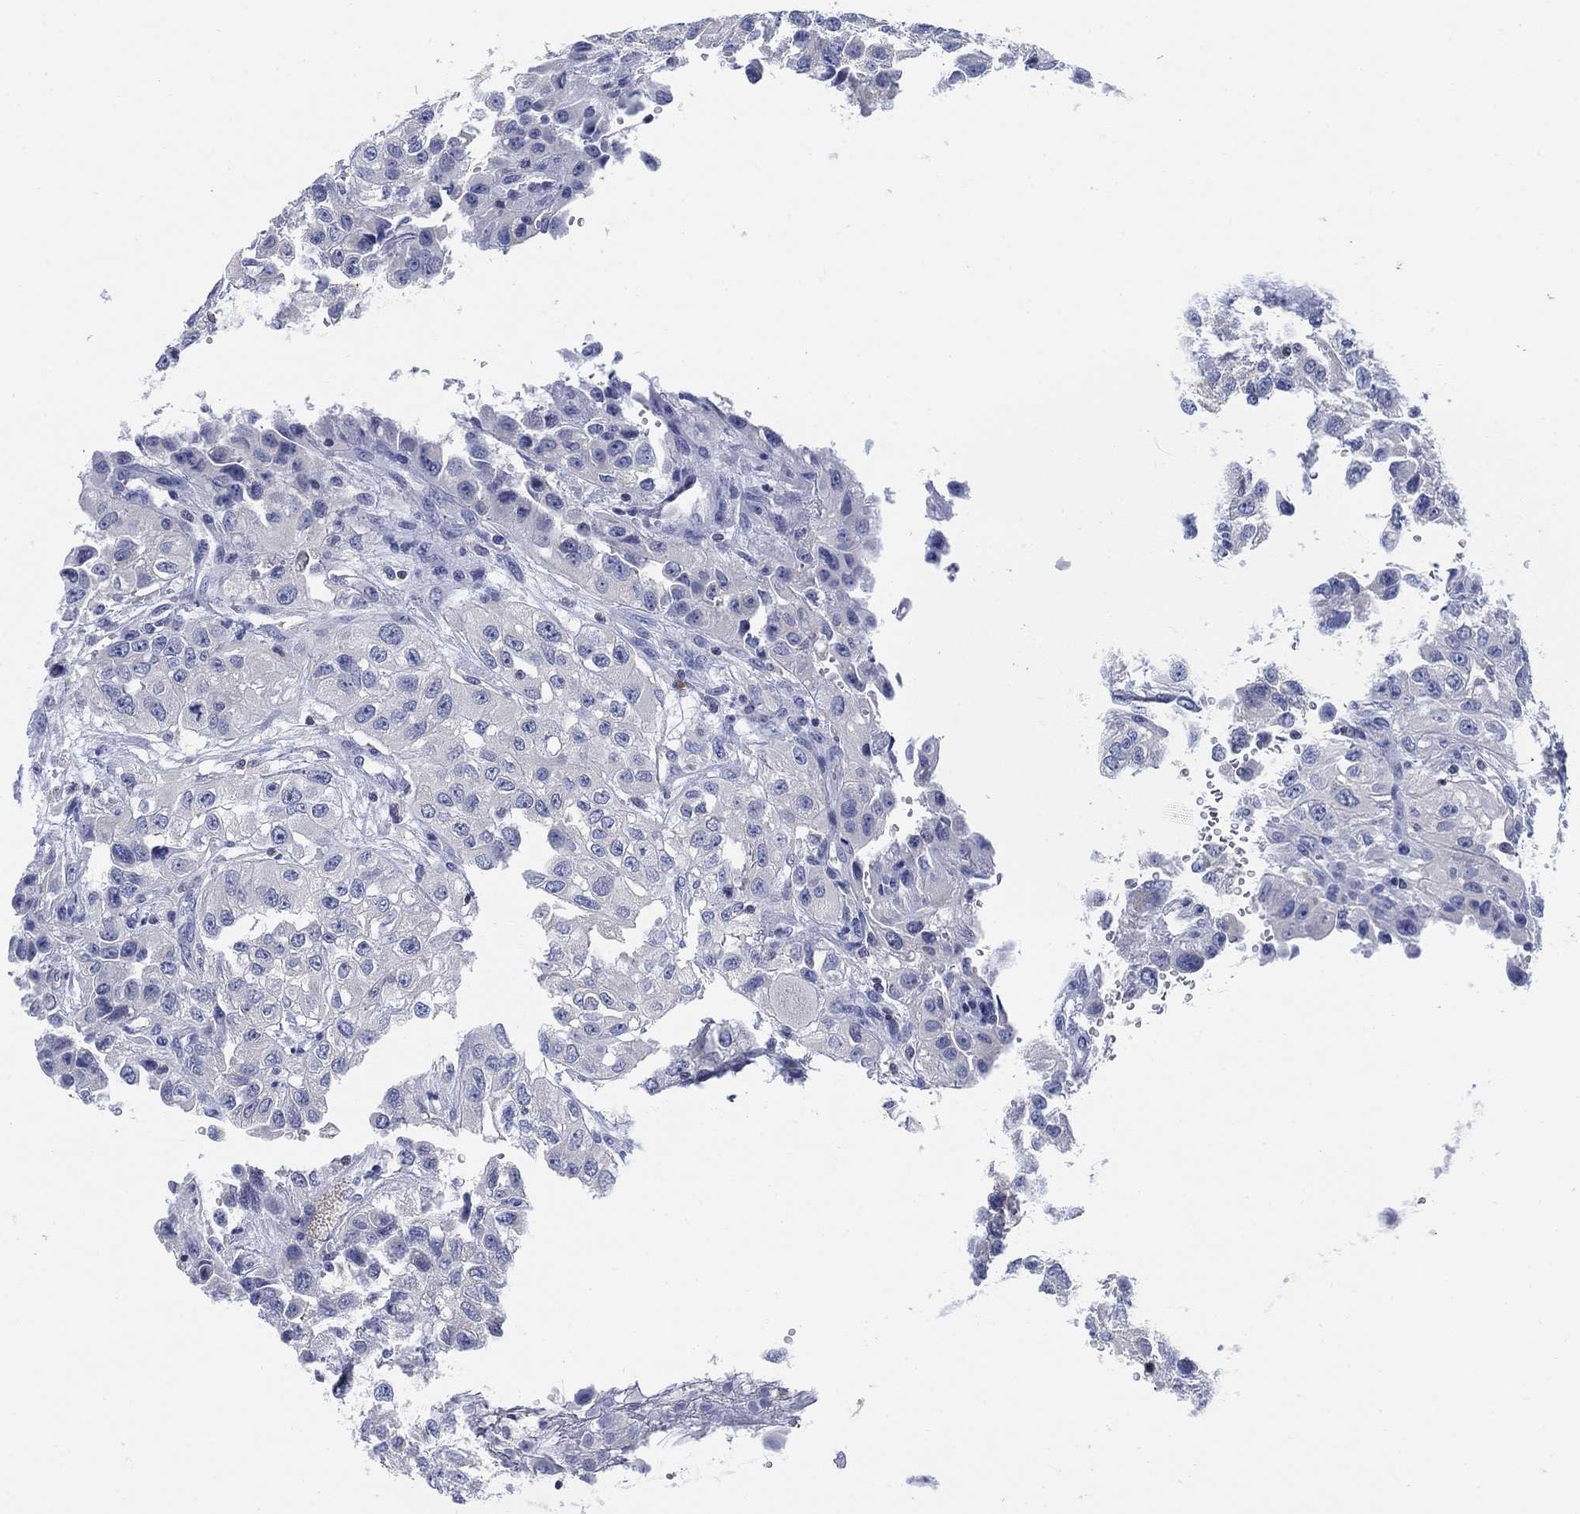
{"staining": {"intensity": "negative", "quantity": "none", "location": "none"}, "tissue": "renal cancer", "cell_type": "Tumor cells", "image_type": "cancer", "snomed": [{"axis": "morphology", "description": "Adenocarcinoma, NOS"}, {"axis": "topography", "description": "Kidney"}], "caption": "High magnification brightfield microscopy of renal cancer stained with DAB (brown) and counterstained with hematoxylin (blue): tumor cells show no significant positivity.", "gene": "FYB1", "patient": {"sex": "male", "age": 64}}